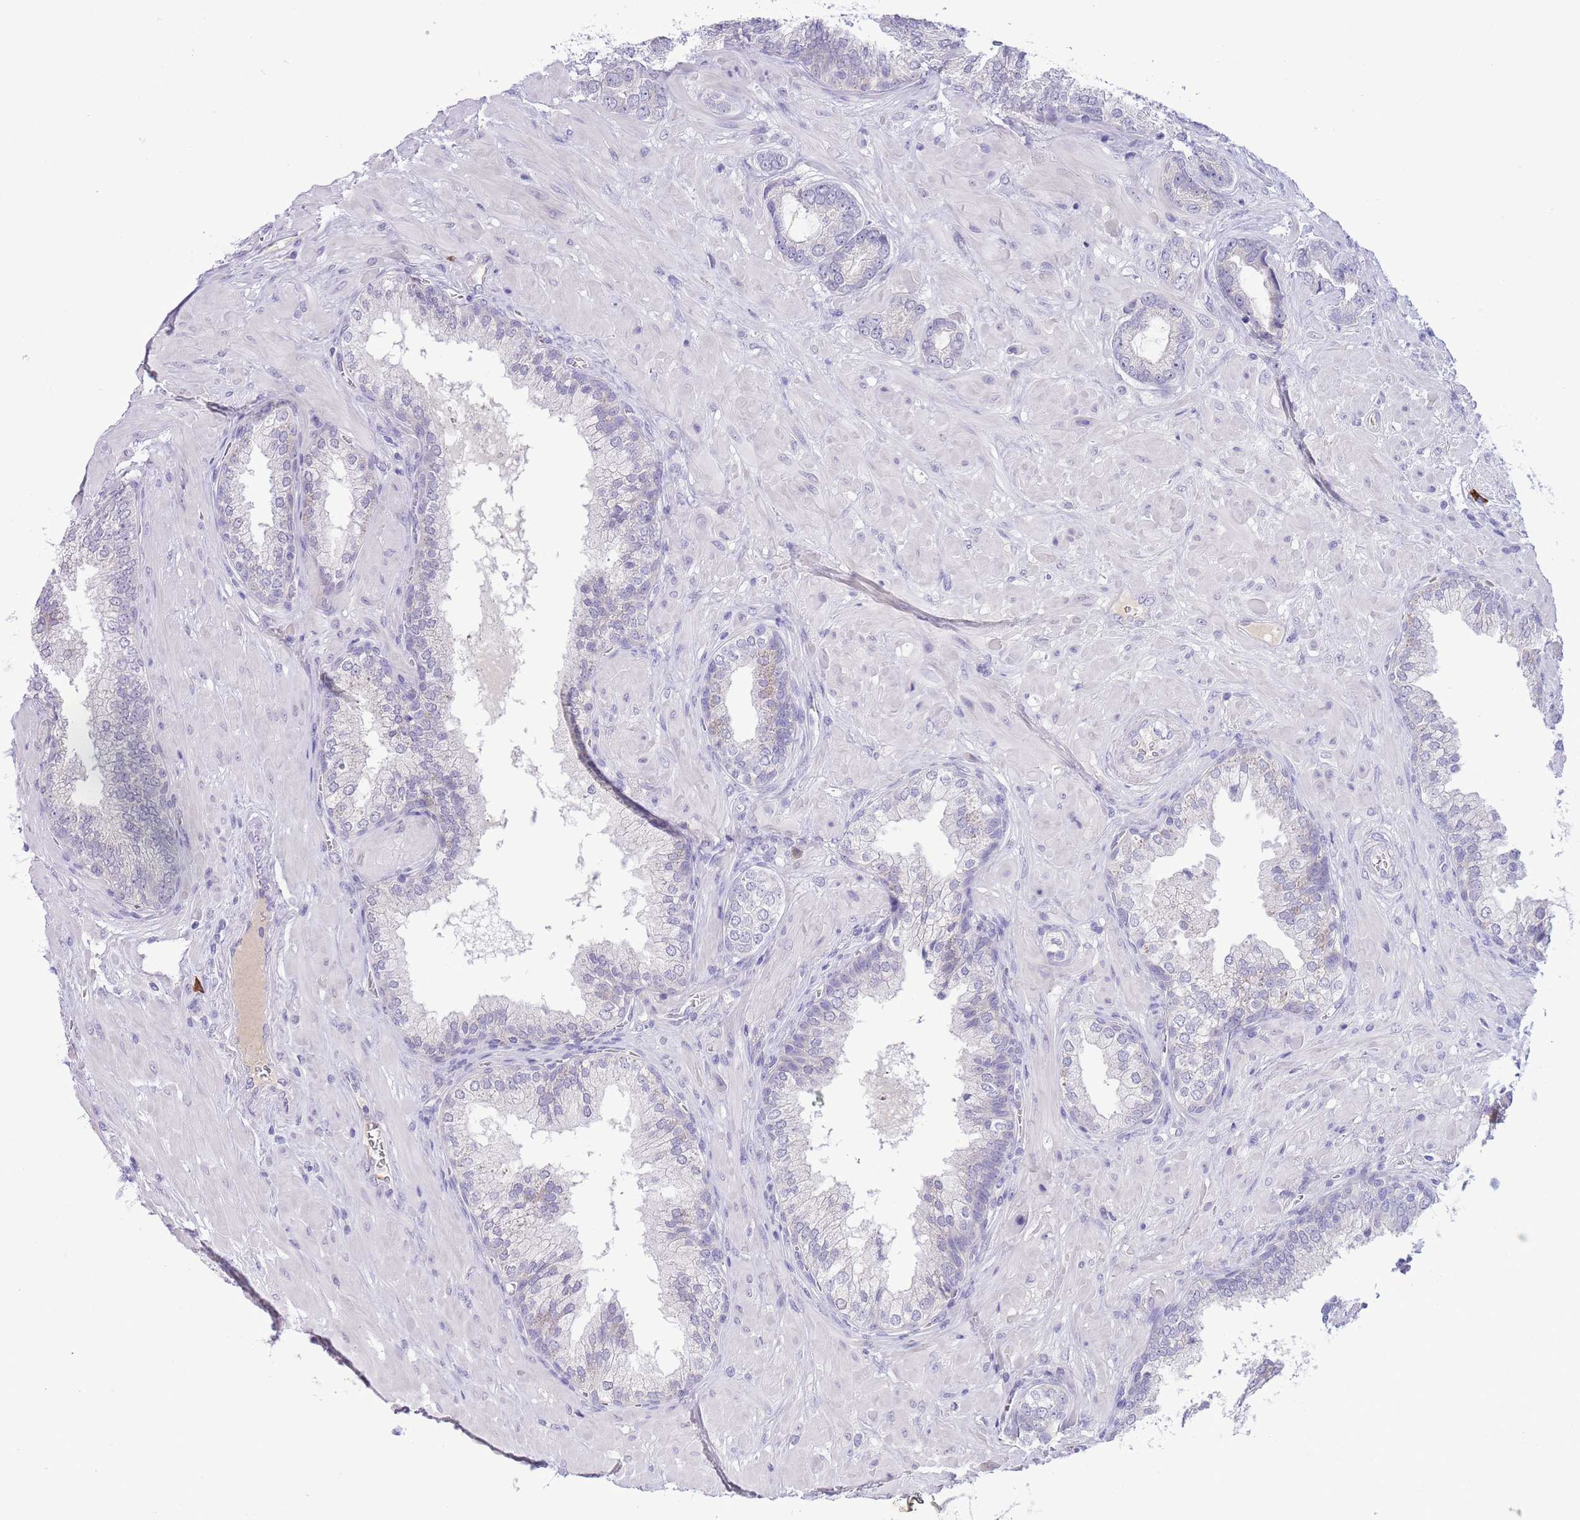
{"staining": {"intensity": "negative", "quantity": "none", "location": "none"}, "tissue": "prostate cancer", "cell_type": "Tumor cells", "image_type": "cancer", "snomed": [{"axis": "morphology", "description": "Adenocarcinoma, High grade"}, {"axis": "topography", "description": "Prostate"}], "caption": "Immunohistochemistry of adenocarcinoma (high-grade) (prostate) displays no staining in tumor cells. Brightfield microscopy of IHC stained with DAB (3,3'-diaminobenzidine) (brown) and hematoxylin (blue), captured at high magnification.", "gene": "ASAP3", "patient": {"sex": "male", "age": 55}}